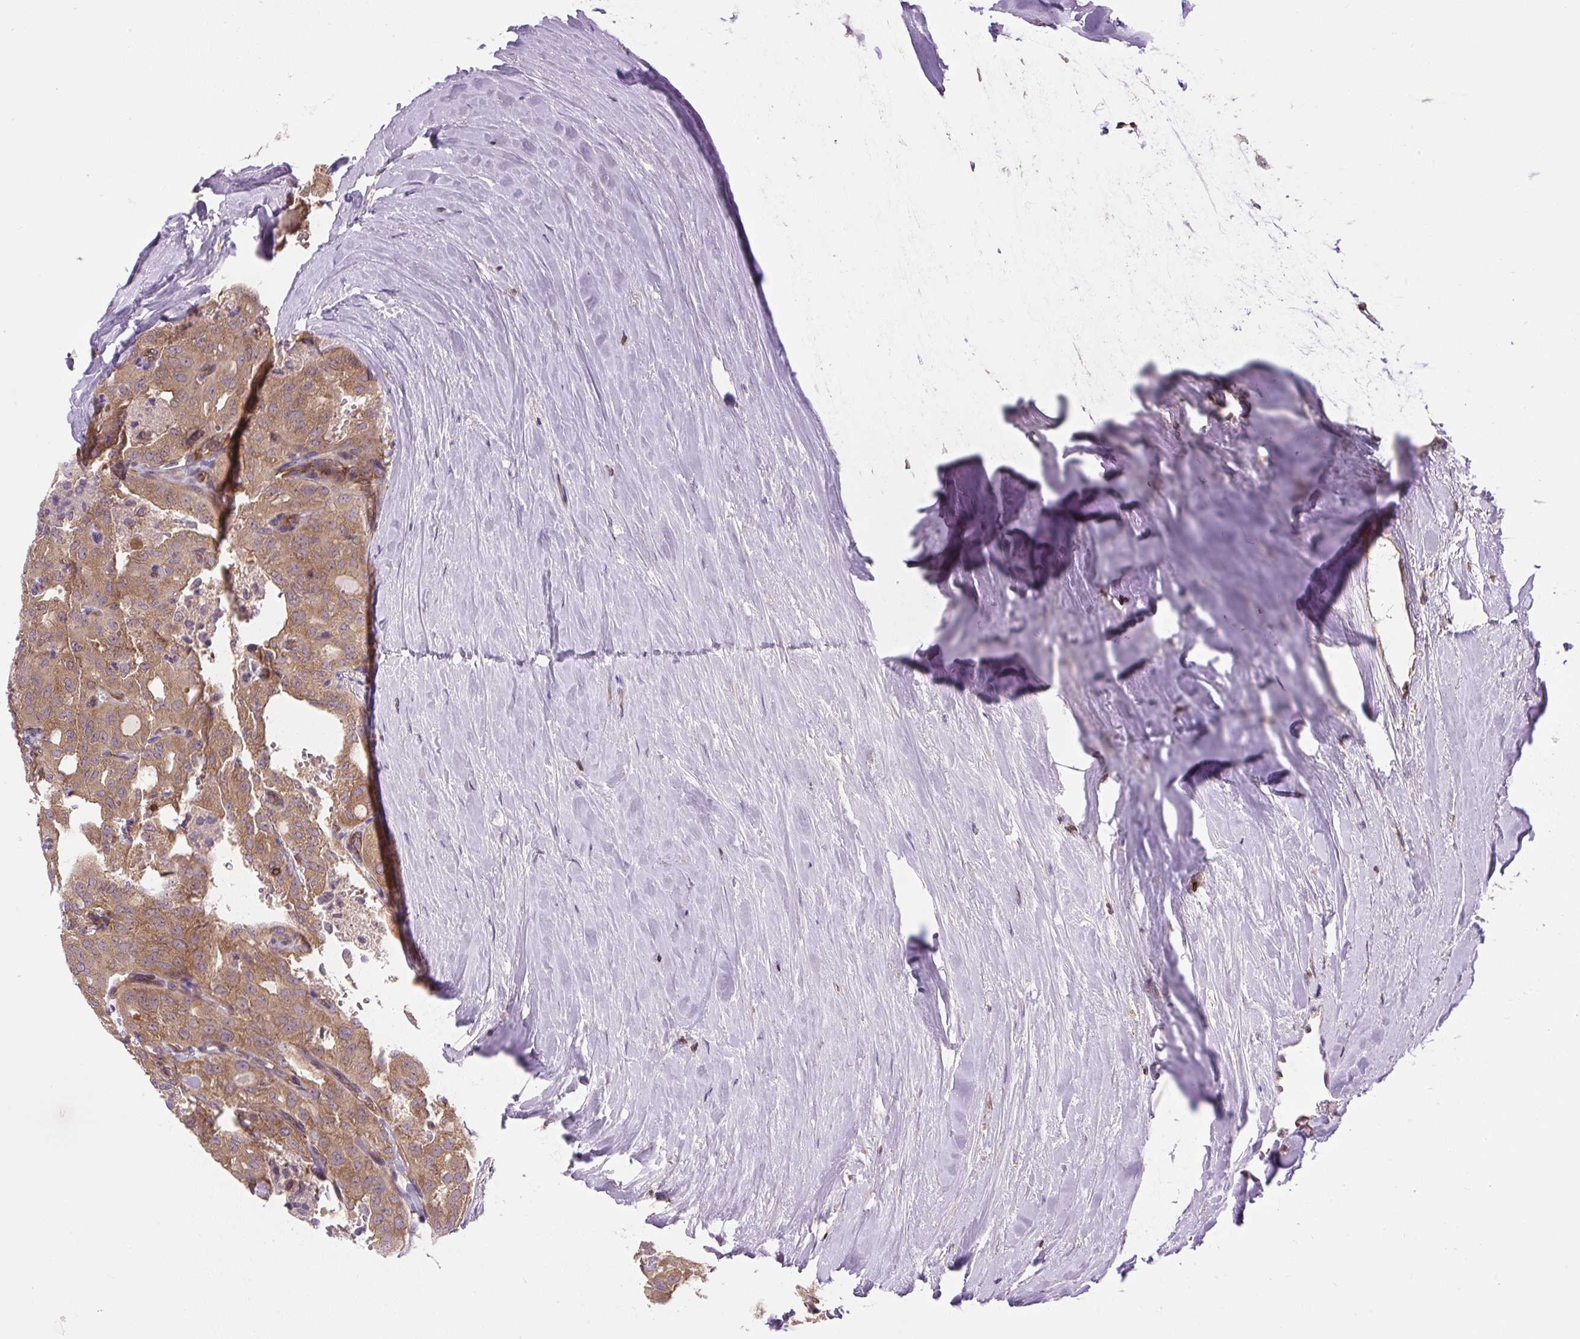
{"staining": {"intensity": "moderate", "quantity": ">75%", "location": "cytoplasmic/membranous"}, "tissue": "thyroid cancer", "cell_type": "Tumor cells", "image_type": "cancer", "snomed": [{"axis": "morphology", "description": "Follicular adenoma carcinoma, NOS"}, {"axis": "topography", "description": "Thyroid gland"}], "caption": "Thyroid cancer (follicular adenoma carcinoma) was stained to show a protein in brown. There is medium levels of moderate cytoplasmic/membranous expression in approximately >75% of tumor cells.", "gene": "PLCG1", "patient": {"sex": "male", "age": 75}}